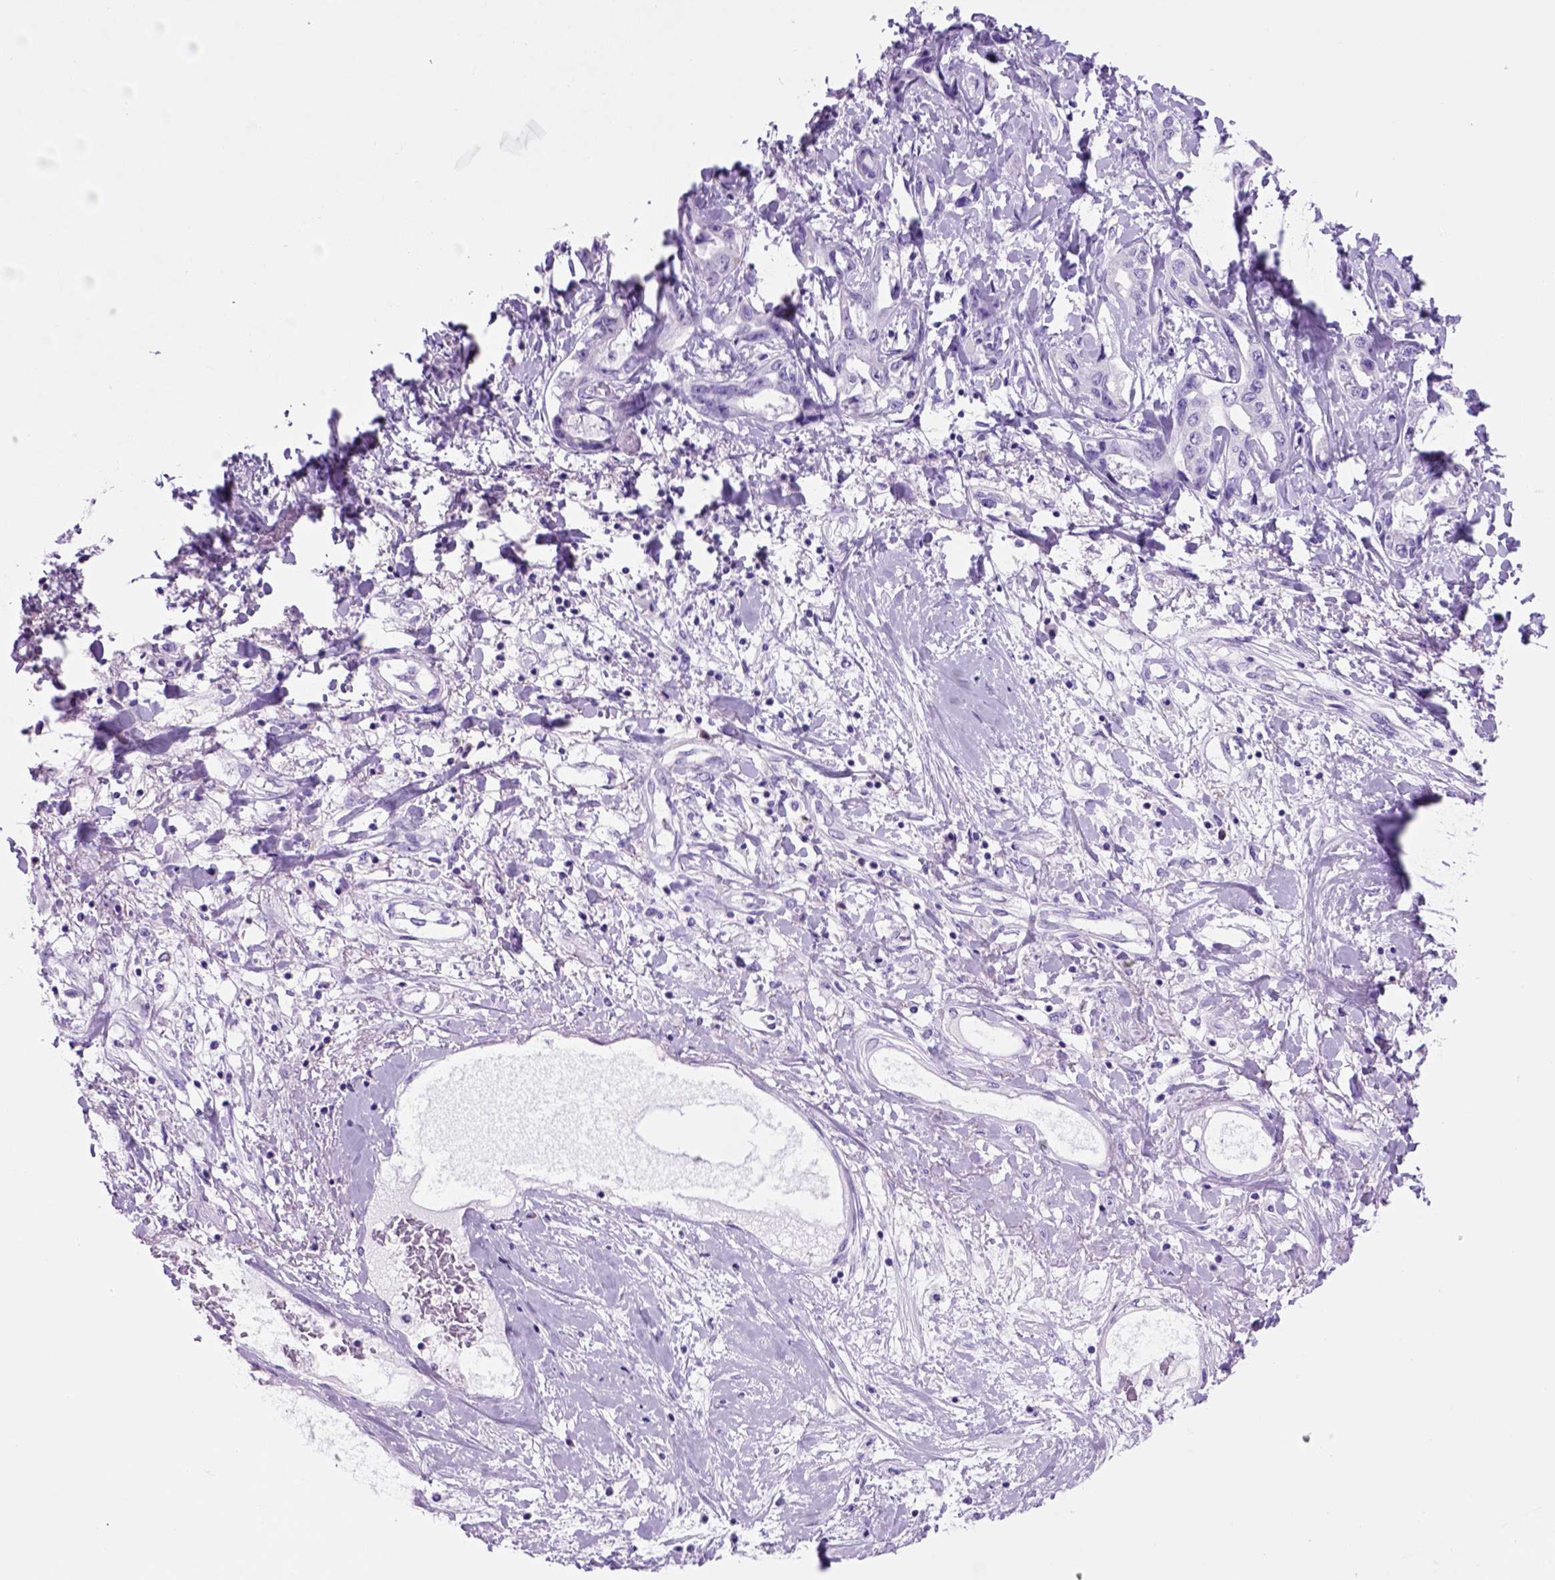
{"staining": {"intensity": "negative", "quantity": "none", "location": "none"}, "tissue": "liver cancer", "cell_type": "Tumor cells", "image_type": "cancer", "snomed": [{"axis": "morphology", "description": "Cholangiocarcinoma"}, {"axis": "topography", "description": "Liver"}], "caption": "A high-resolution histopathology image shows immunohistochemistry staining of cholangiocarcinoma (liver), which demonstrates no significant expression in tumor cells. The staining is performed using DAB brown chromogen with nuclei counter-stained in using hematoxylin.", "gene": "HHIPL2", "patient": {"sex": "male", "age": 59}}